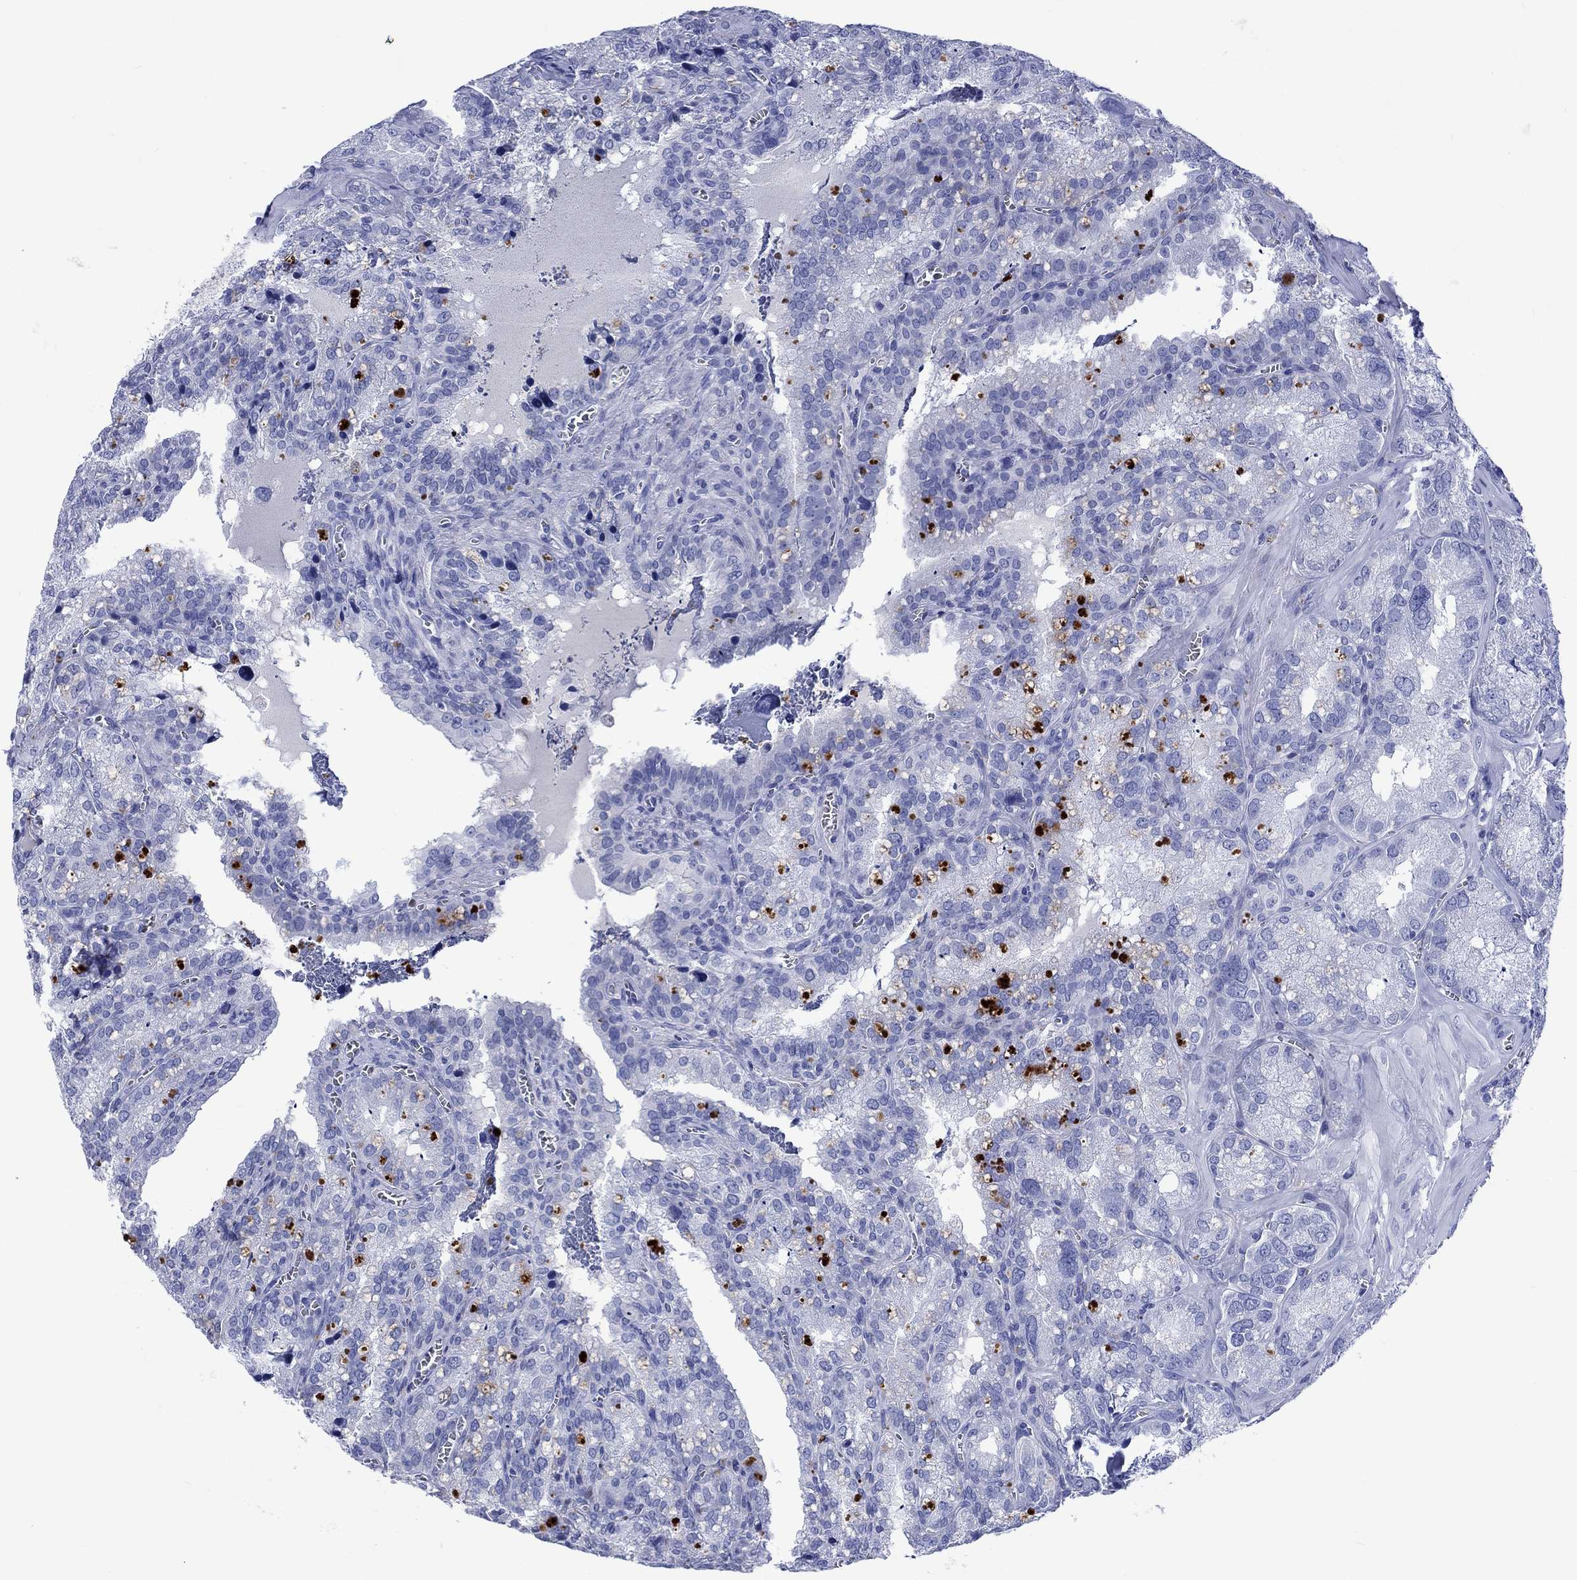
{"staining": {"intensity": "negative", "quantity": "none", "location": "none"}, "tissue": "seminal vesicle", "cell_type": "Glandular cells", "image_type": "normal", "snomed": [{"axis": "morphology", "description": "Normal tissue, NOS"}, {"axis": "topography", "description": "Seminal veicle"}], "caption": "The image exhibits no significant positivity in glandular cells of seminal vesicle. The staining was performed using DAB (3,3'-diaminobenzidine) to visualize the protein expression in brown, while the nuclei were stained in blue with hematoxylin (Magnification: 20x).", "gene": "CACNG3", "patient": {"sex": "male", "age": 57}}